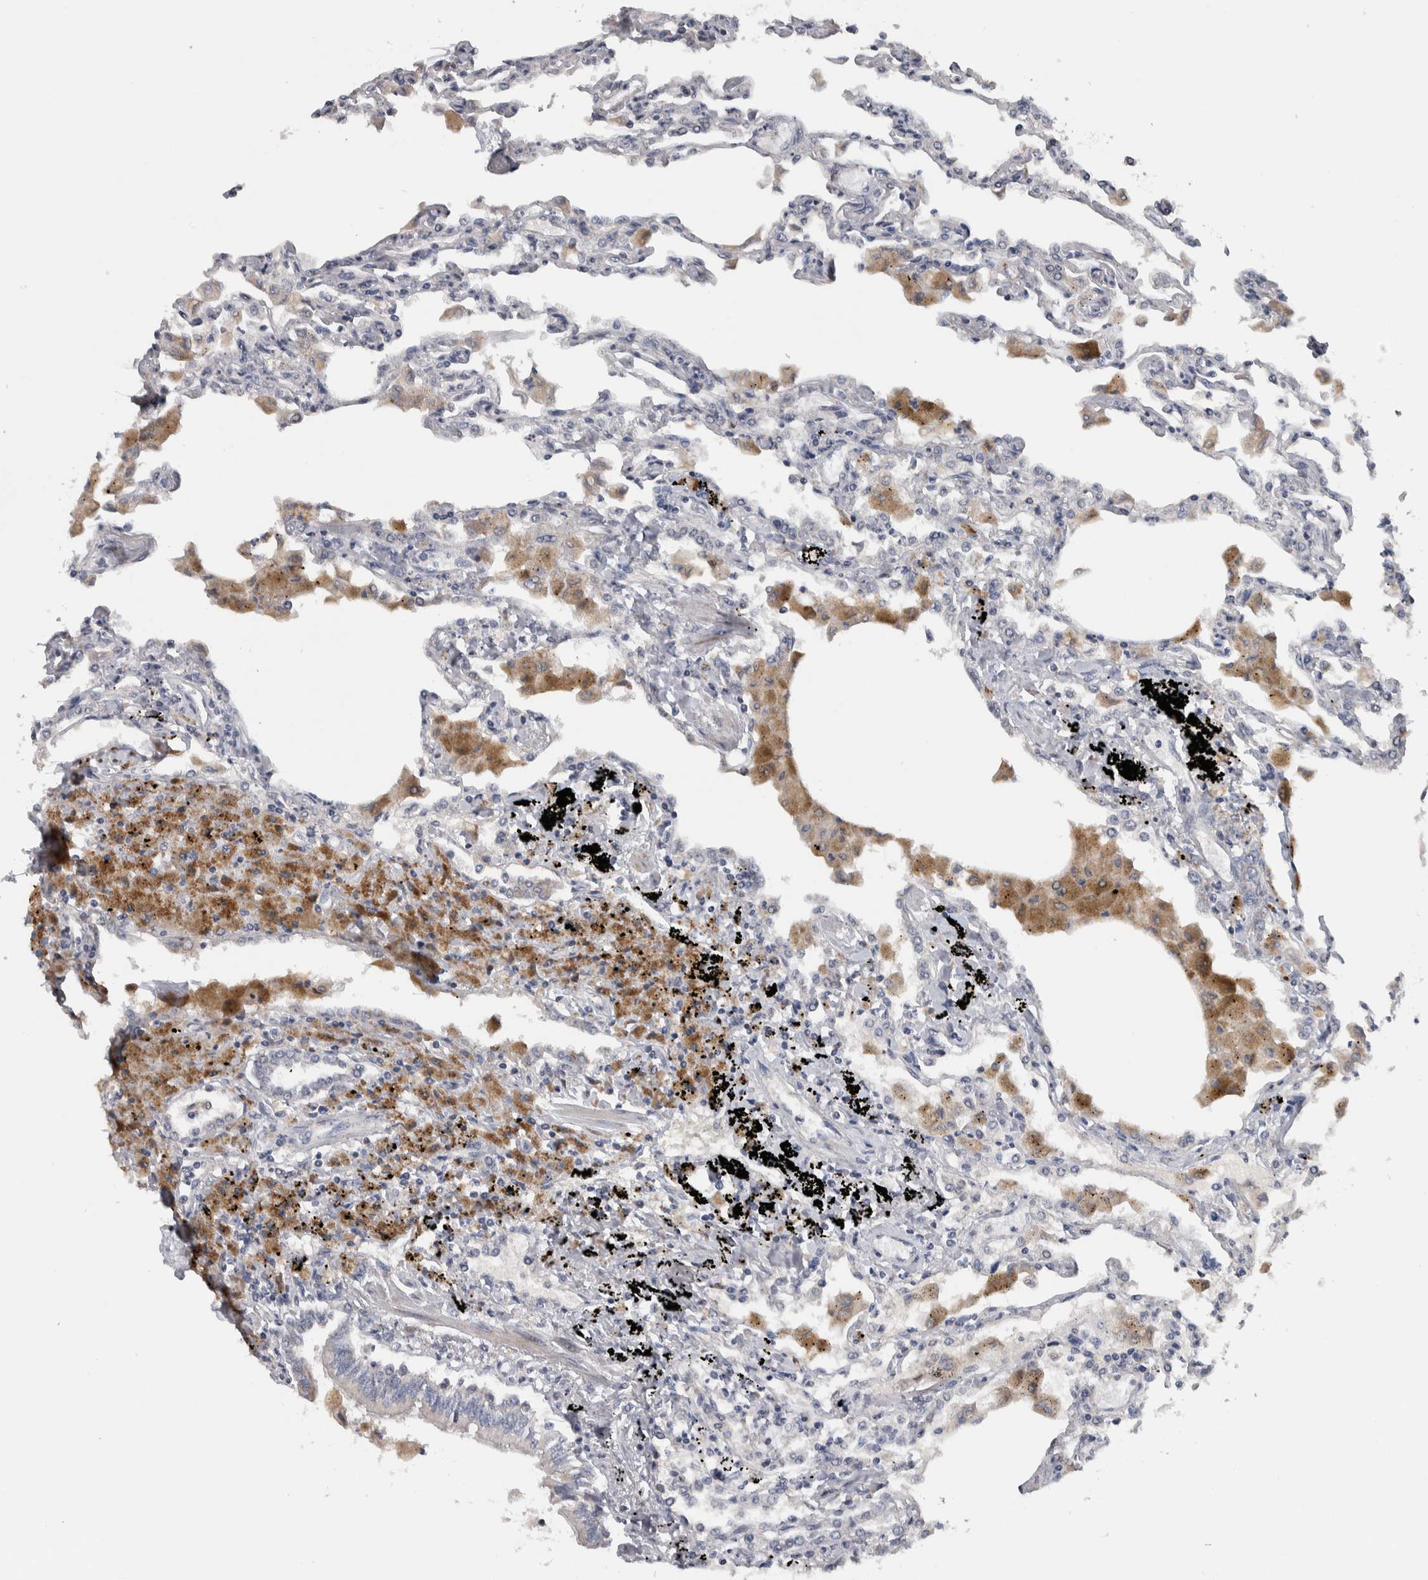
{"staining": {"intensity": "negative", "quantity": "none", "location": "none"}, "tissue": "lung", "cell_type": "Alveolar cells", "image_type": "normal", "snomed": [{"axis": "morphology", "description": "Normal tissue, NOS"}, {"axis": "topography", "description": "Bronchus"}, {"axis": "topography", "description": "Lung"}], "caption": "The histopathology image demonstrates no staining of alveolar cells in benign lung.", "gene": "FAM83G", "patient": {"sex": "female", "age": 49}}